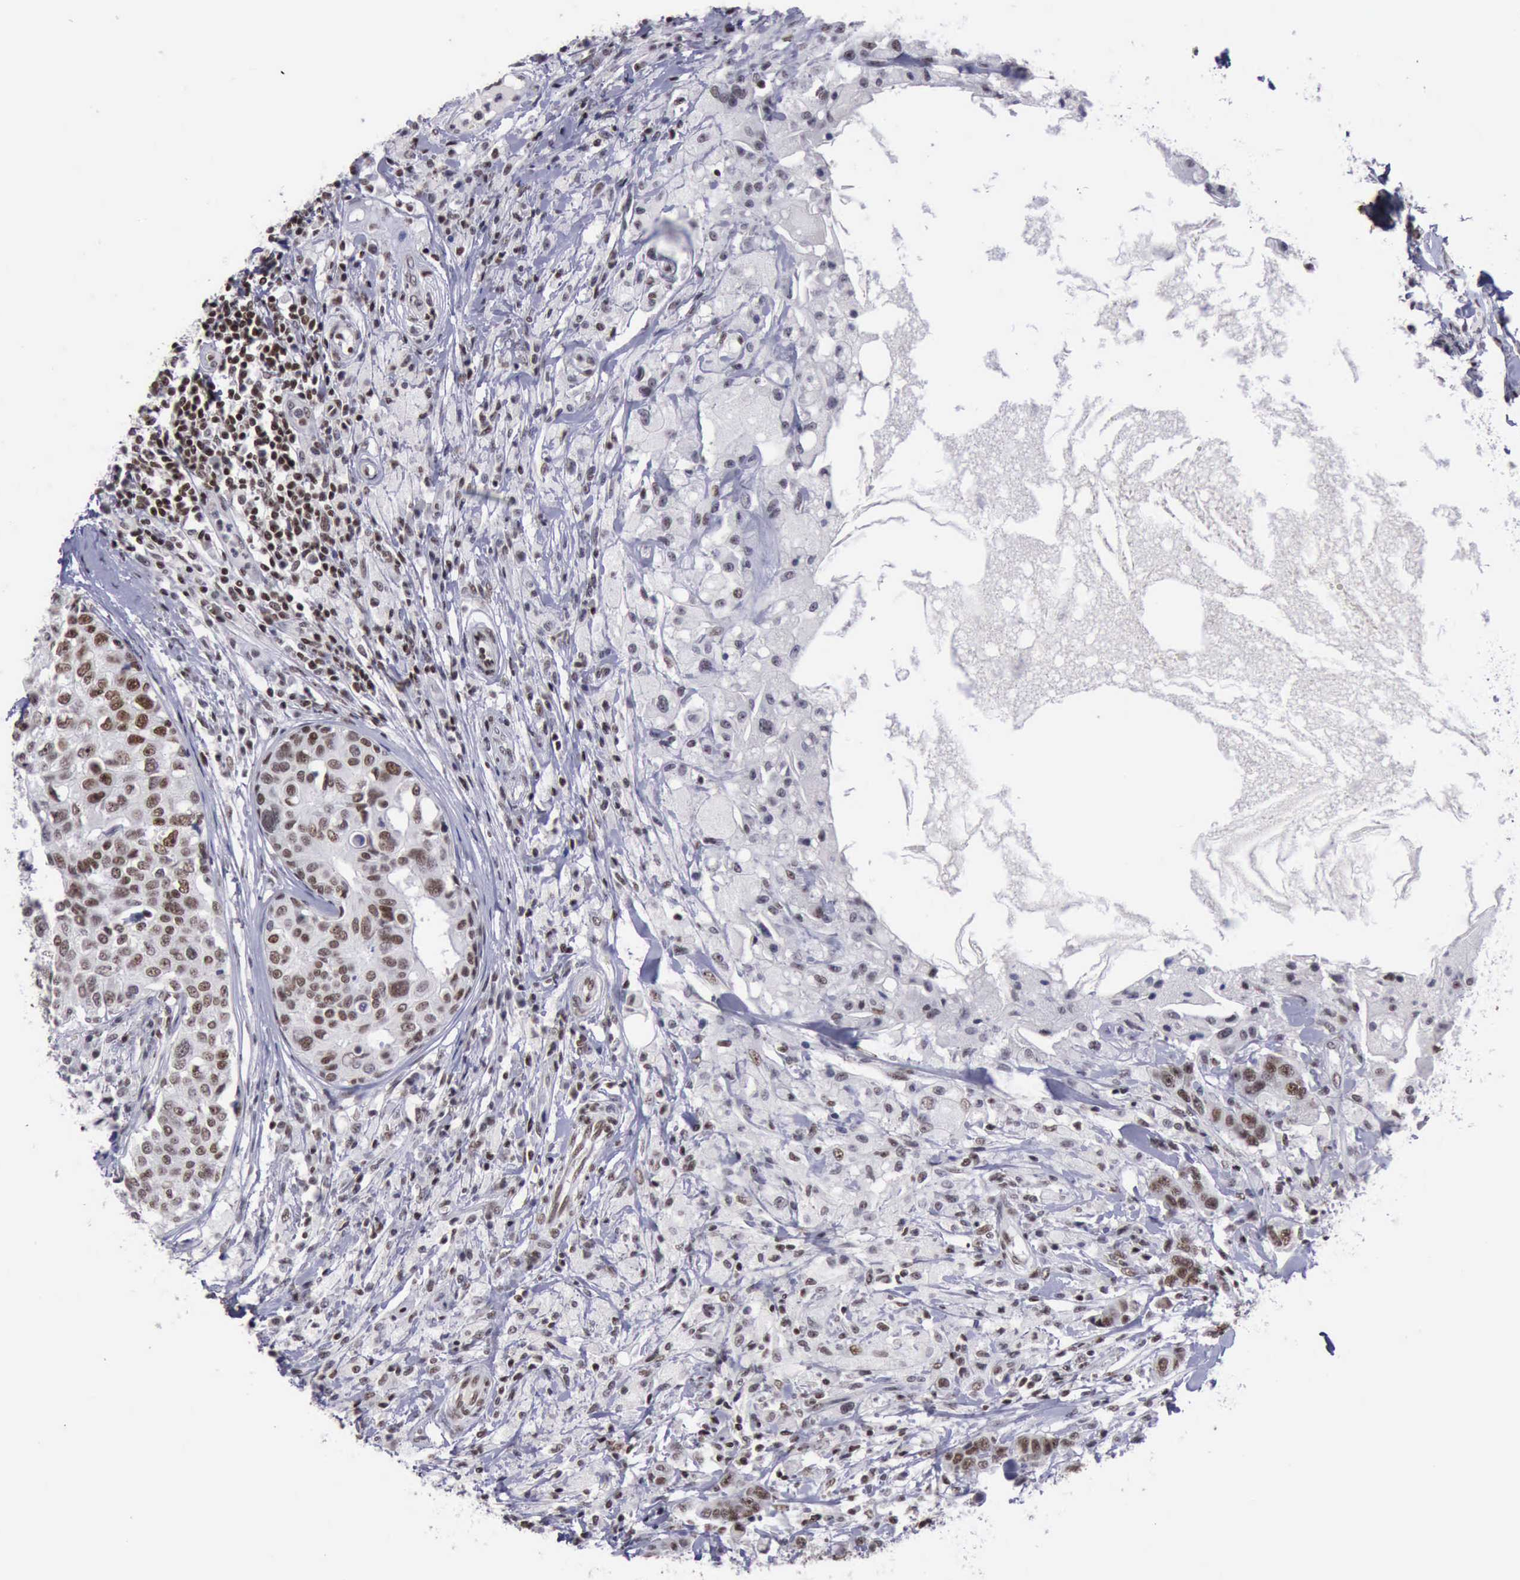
{"staining": {"intensity": "moderate", "quantity": ">75%", "location": "nuclear"}, "tissue": "breast cancer", "cell_type": "Tumor cells", "image_type": "cancer", "snomed": [{"axis": "morphology", "description": "Duct carcinoma"}, {"axis": "topography", "description": "Breast"}], "caption": "High-magnification brightfield microscopy of breast cancer stained with DAB (3,3'-diaminobenzidine) (brown) and counterstained with hematoxylin (blue). tumor cells exhibit moderate nuclear expression is identified in about>75% of cells.", "gene": "YY1", "patient": {"sex": "female", "age": 27}}